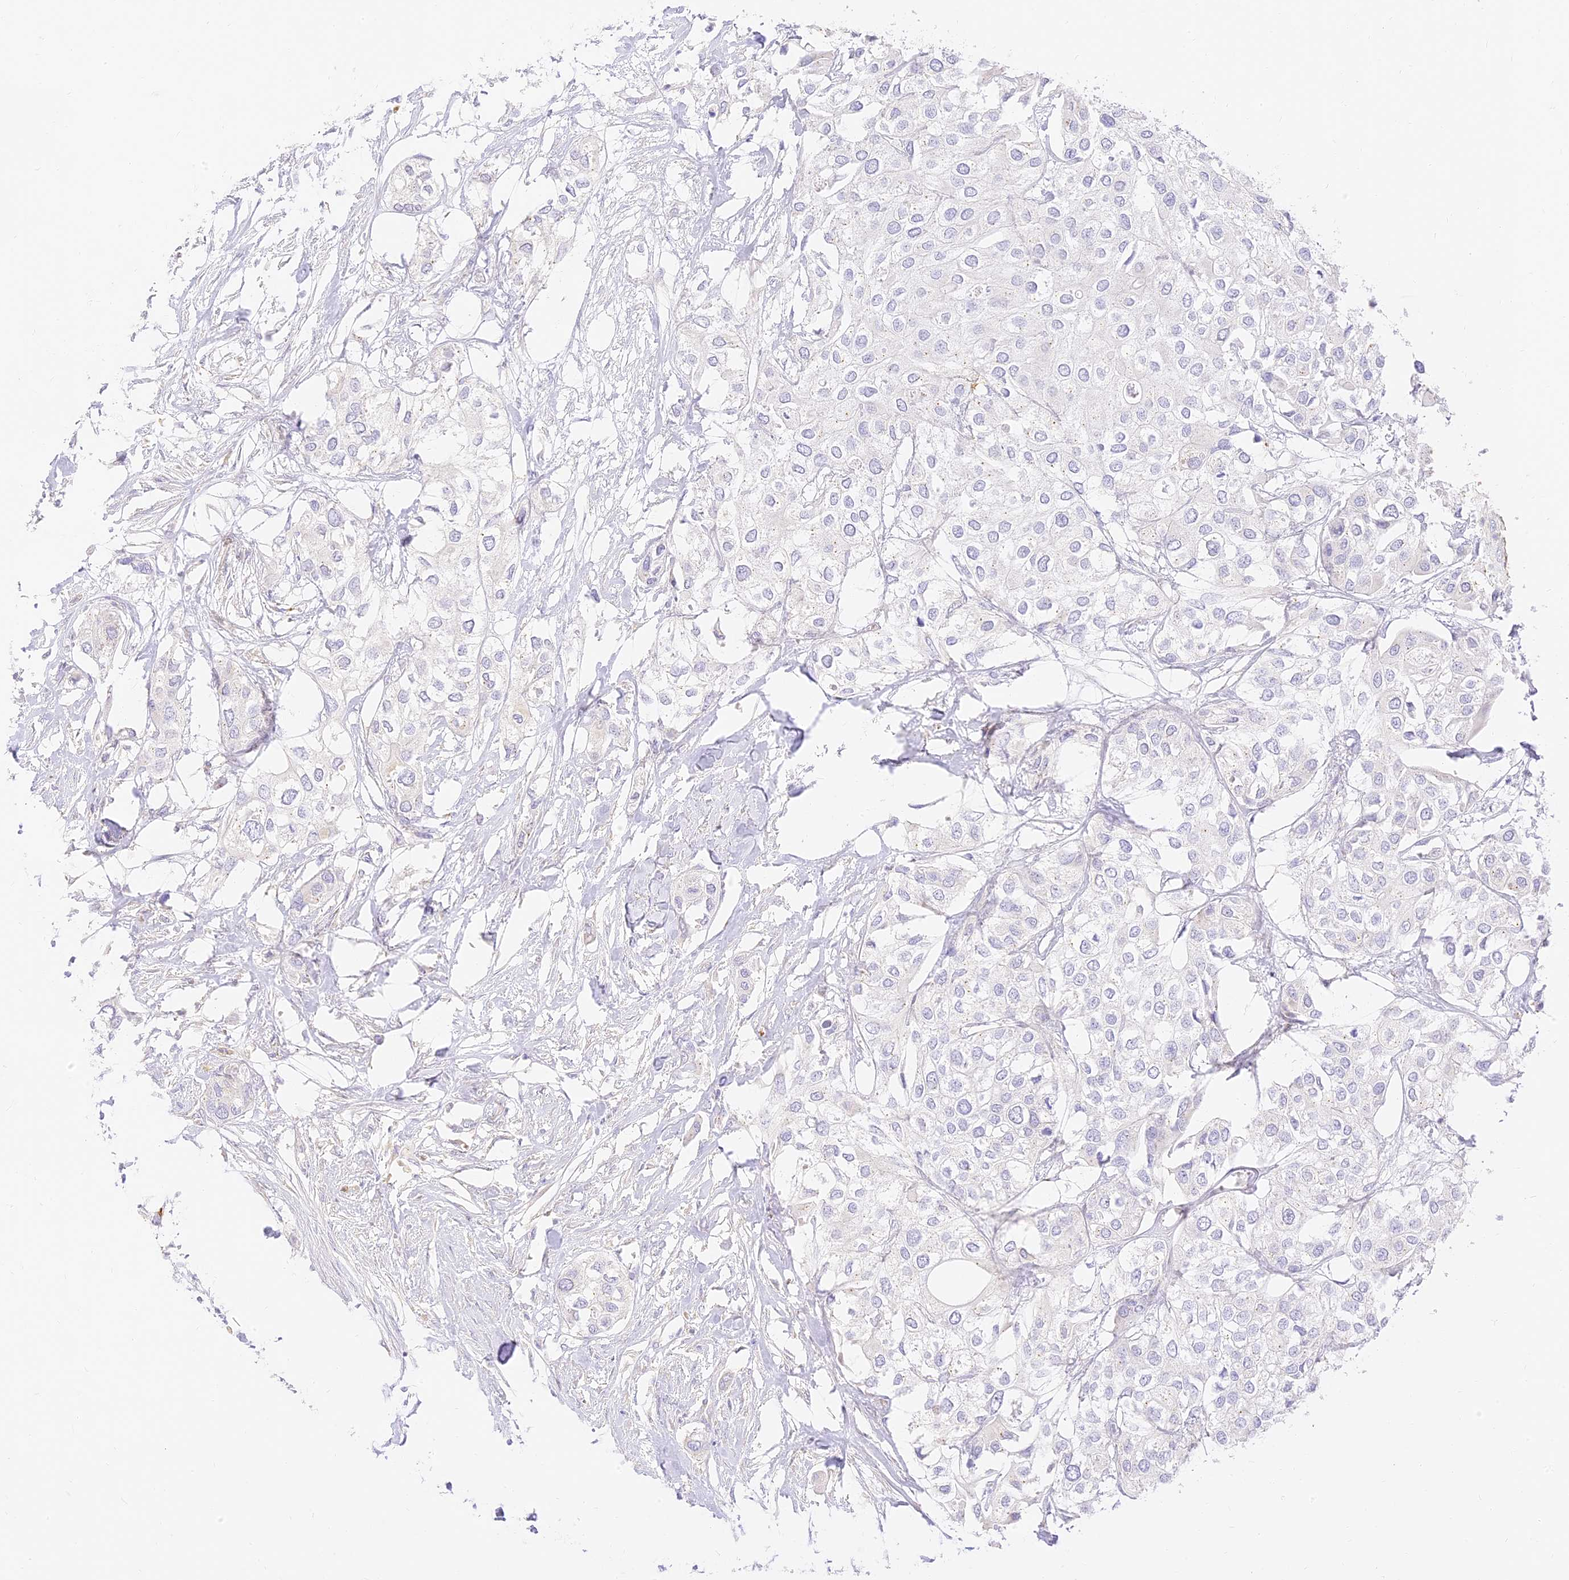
{"staining": {"intensity": "negative", "quantity": "none", "location": "none"}, "tissue": "urothelial cancer", "cell_type": "Tumor cells", "image_type": "cancer", "snomed": [{"axis": "morphology", "description": "Urothelial carcinoma, High grade"}, {"axis": "topography", "description": "Urinary bladder"}], "caption": "Human urothelial cancer stained for a protein using immunohistochemistry reveals no expression in tumor cells.", "gene": "SEC13", "patient": {"sex": "male", "age": 64}}